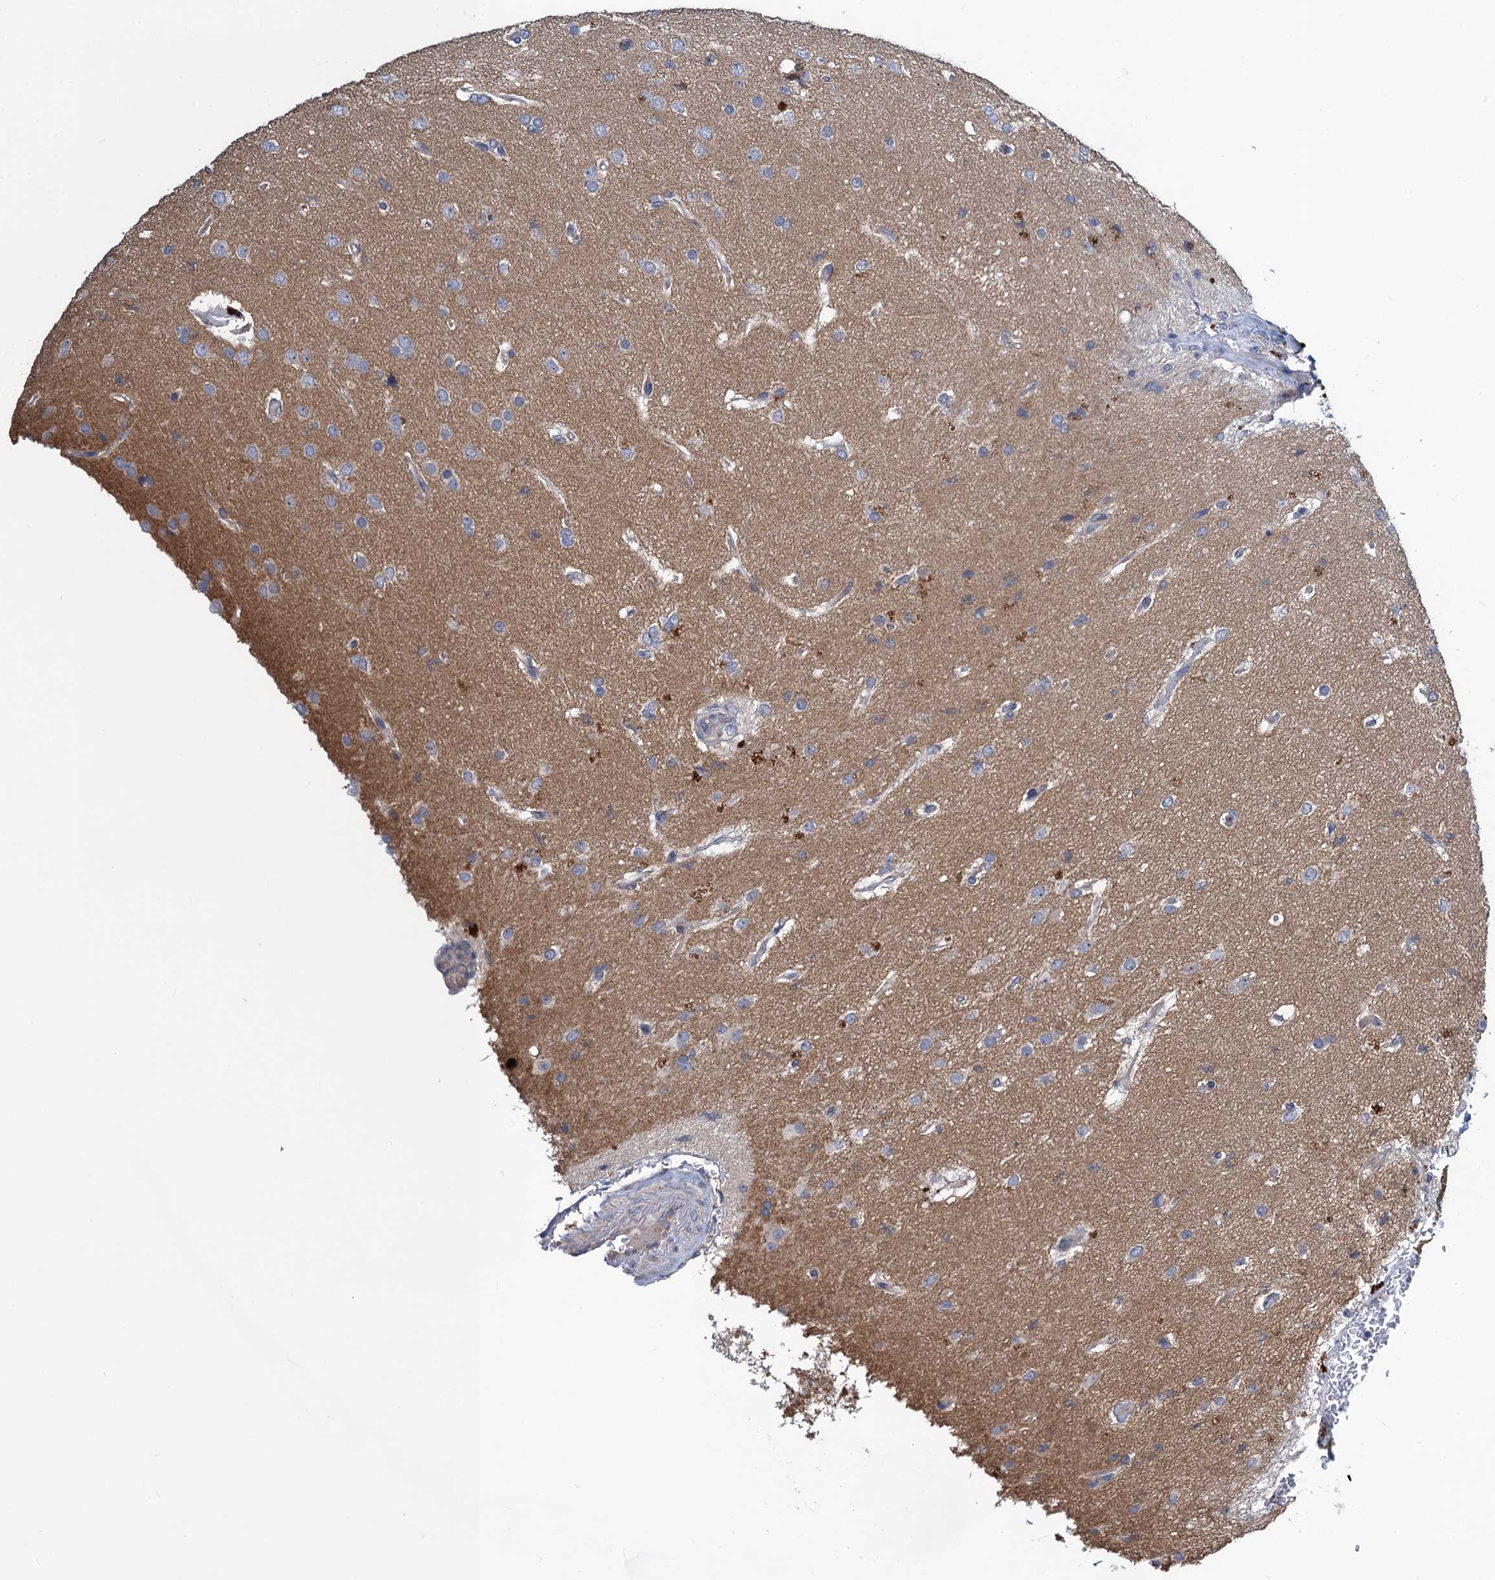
{"staining": {"intensity": "negative", "quantity": "none", "location": "none"}, "tissue": "glioma", "cell_type": "Tumor cells", "image_type": "cancer", "snomed": [{"axis": "morphology", "description": "Glioma, malignant, High grade"}, {"axis": "topography", "description": "Brain"}], "caption": "IHC of human malignant glioma (high-grade) shows no staining in tumor cells.", "gene": "SNAP29", "patient": {"sex": "female", "age": 74}}